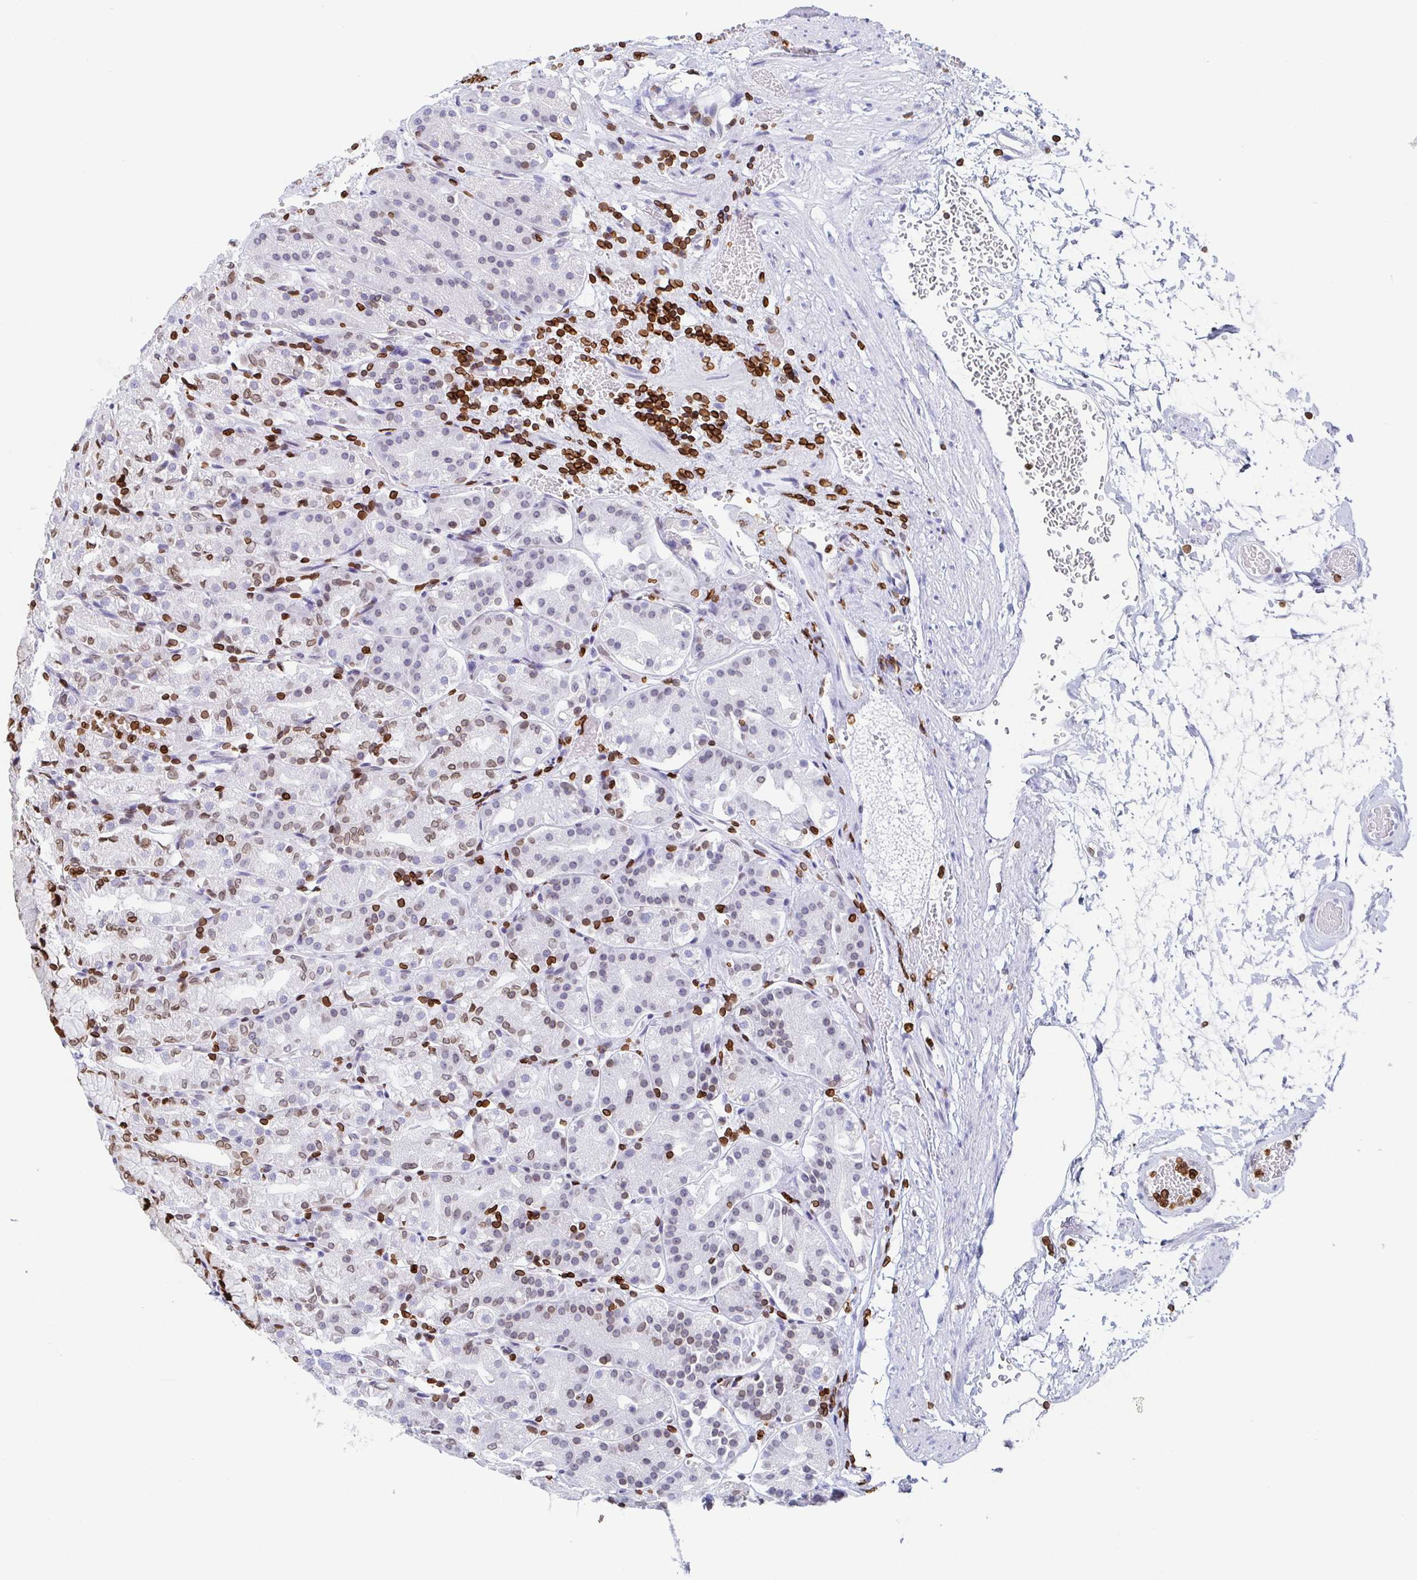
{"staining": {"intensity": "moderate", "quantity": "25%-75%", "location": "cytoplasmic/membranous,nuclear"}, "tissue": "stomach", "cell_type": "Glandular cells", "image_type": "normal", "snomed": [{"axis": "morphology", "description": "Normal tissue, NOS"}, {"axis": "topography", "description": "Stomach"}], "caption": "High-magnification brightfield microscopy of unremarkable stomach stained with DAB (brown) and counterstained with hematoxylin (blue). glandular cells exhibit moderate cytoplasmic/membranous,nuclear staining is seen in about25%-75% of cells. Immunohistochemistry (ihc) stains the protein of interest in brown and the nuclei are stained blue.", "gene": "BTBD7", "patient": {"sex": "female", "age": 57}}